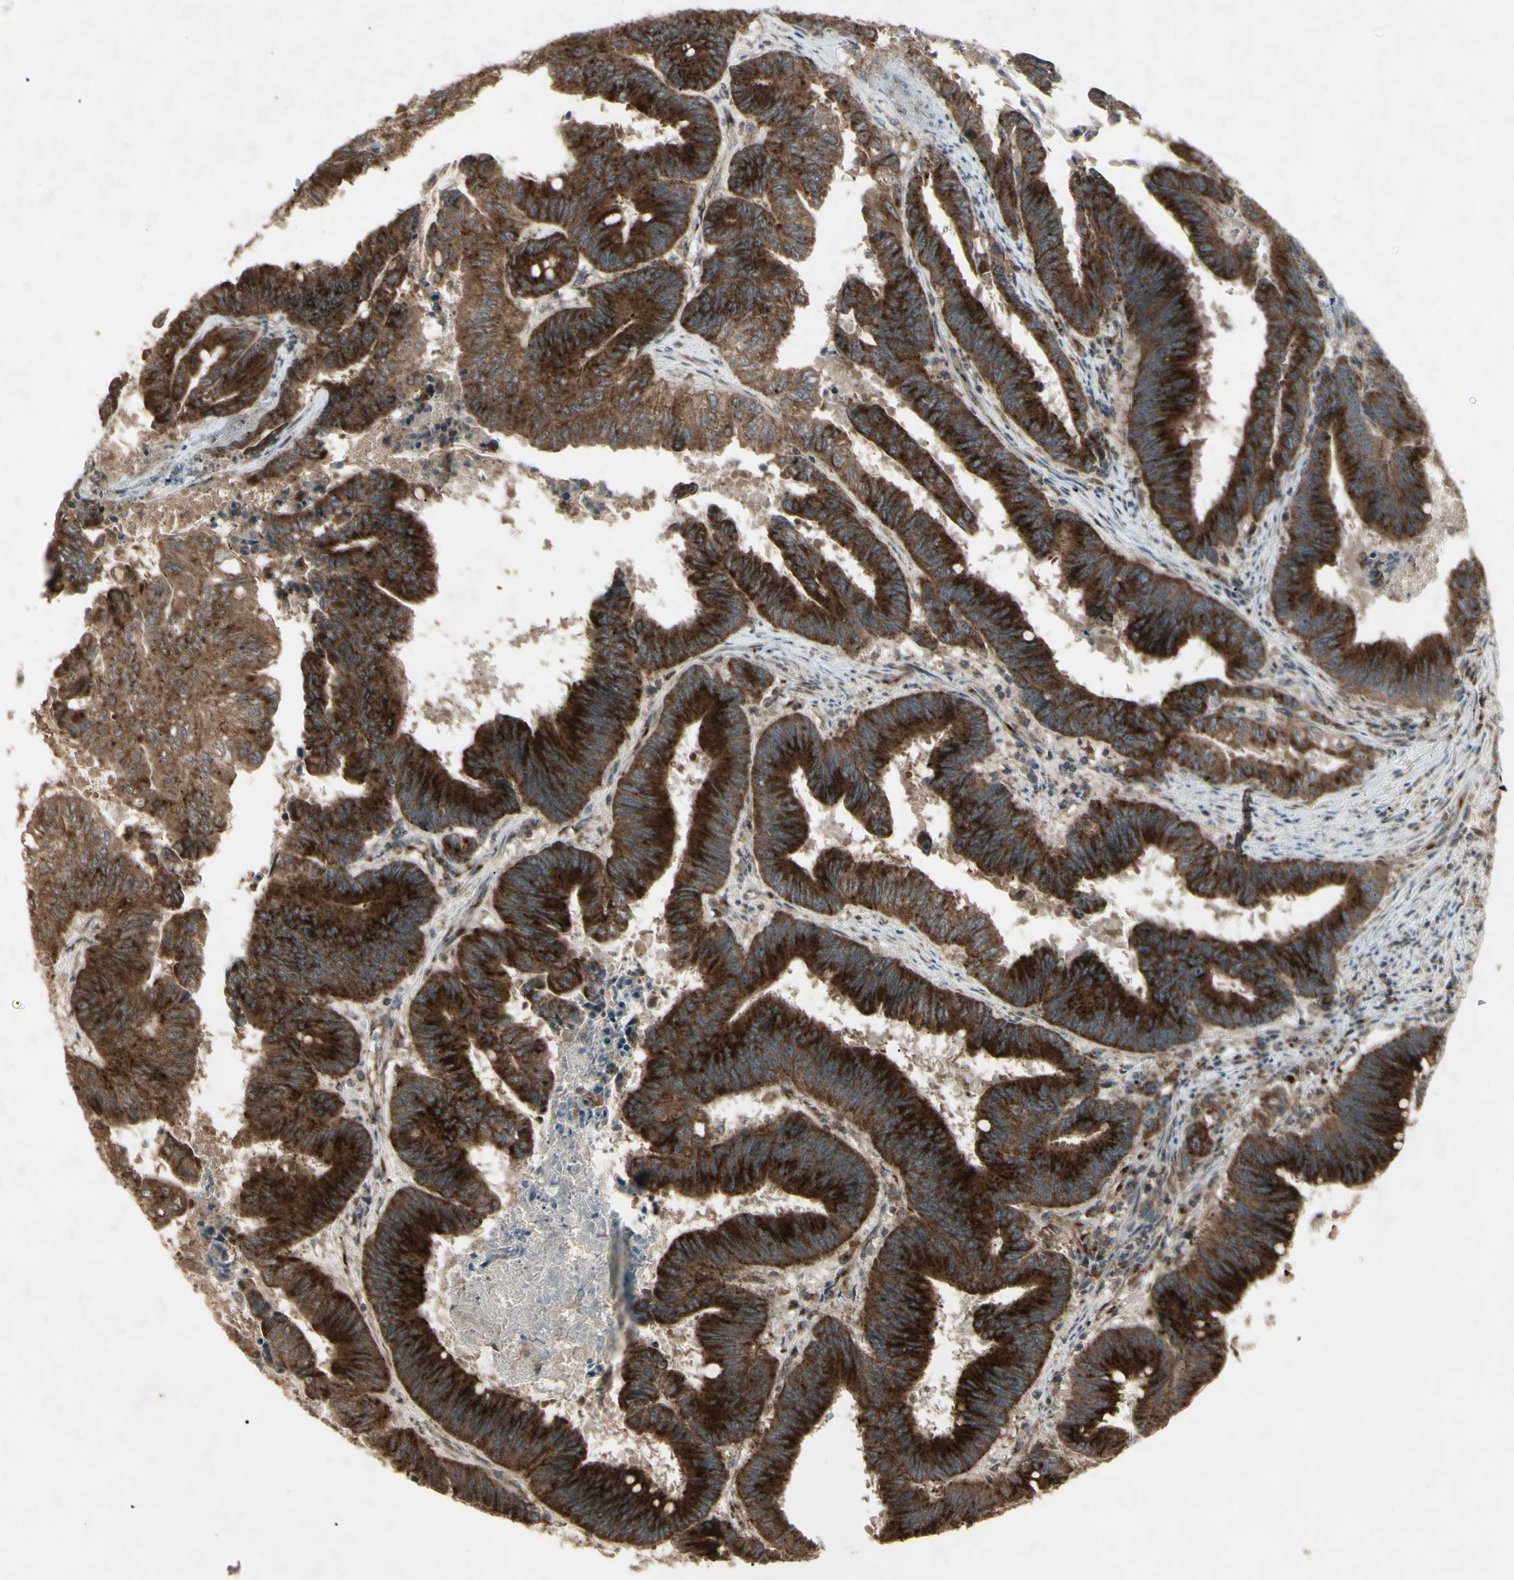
{"staining": {"intensity": "strong", "quantity": ">75%", "location": "cytoplasmic/membranous"}, "tissue": "colorectal cancer", "cell_type": "Tumor cells", "image_type": "cancer", "snomed": [{"axis": "morphology", "description": "Adenocarcinoma, NOS"}, {"axis": "topography", "description": "Colon"}], "caption": "Protein staining of colorectal cancer (adenocarcinoma) tissue exhibits strong cytoplasmic/membranous positivity in about >75% of tumor cells.", "gene": "AP1G1", "patient": {"sex": "male", "age": 45}}